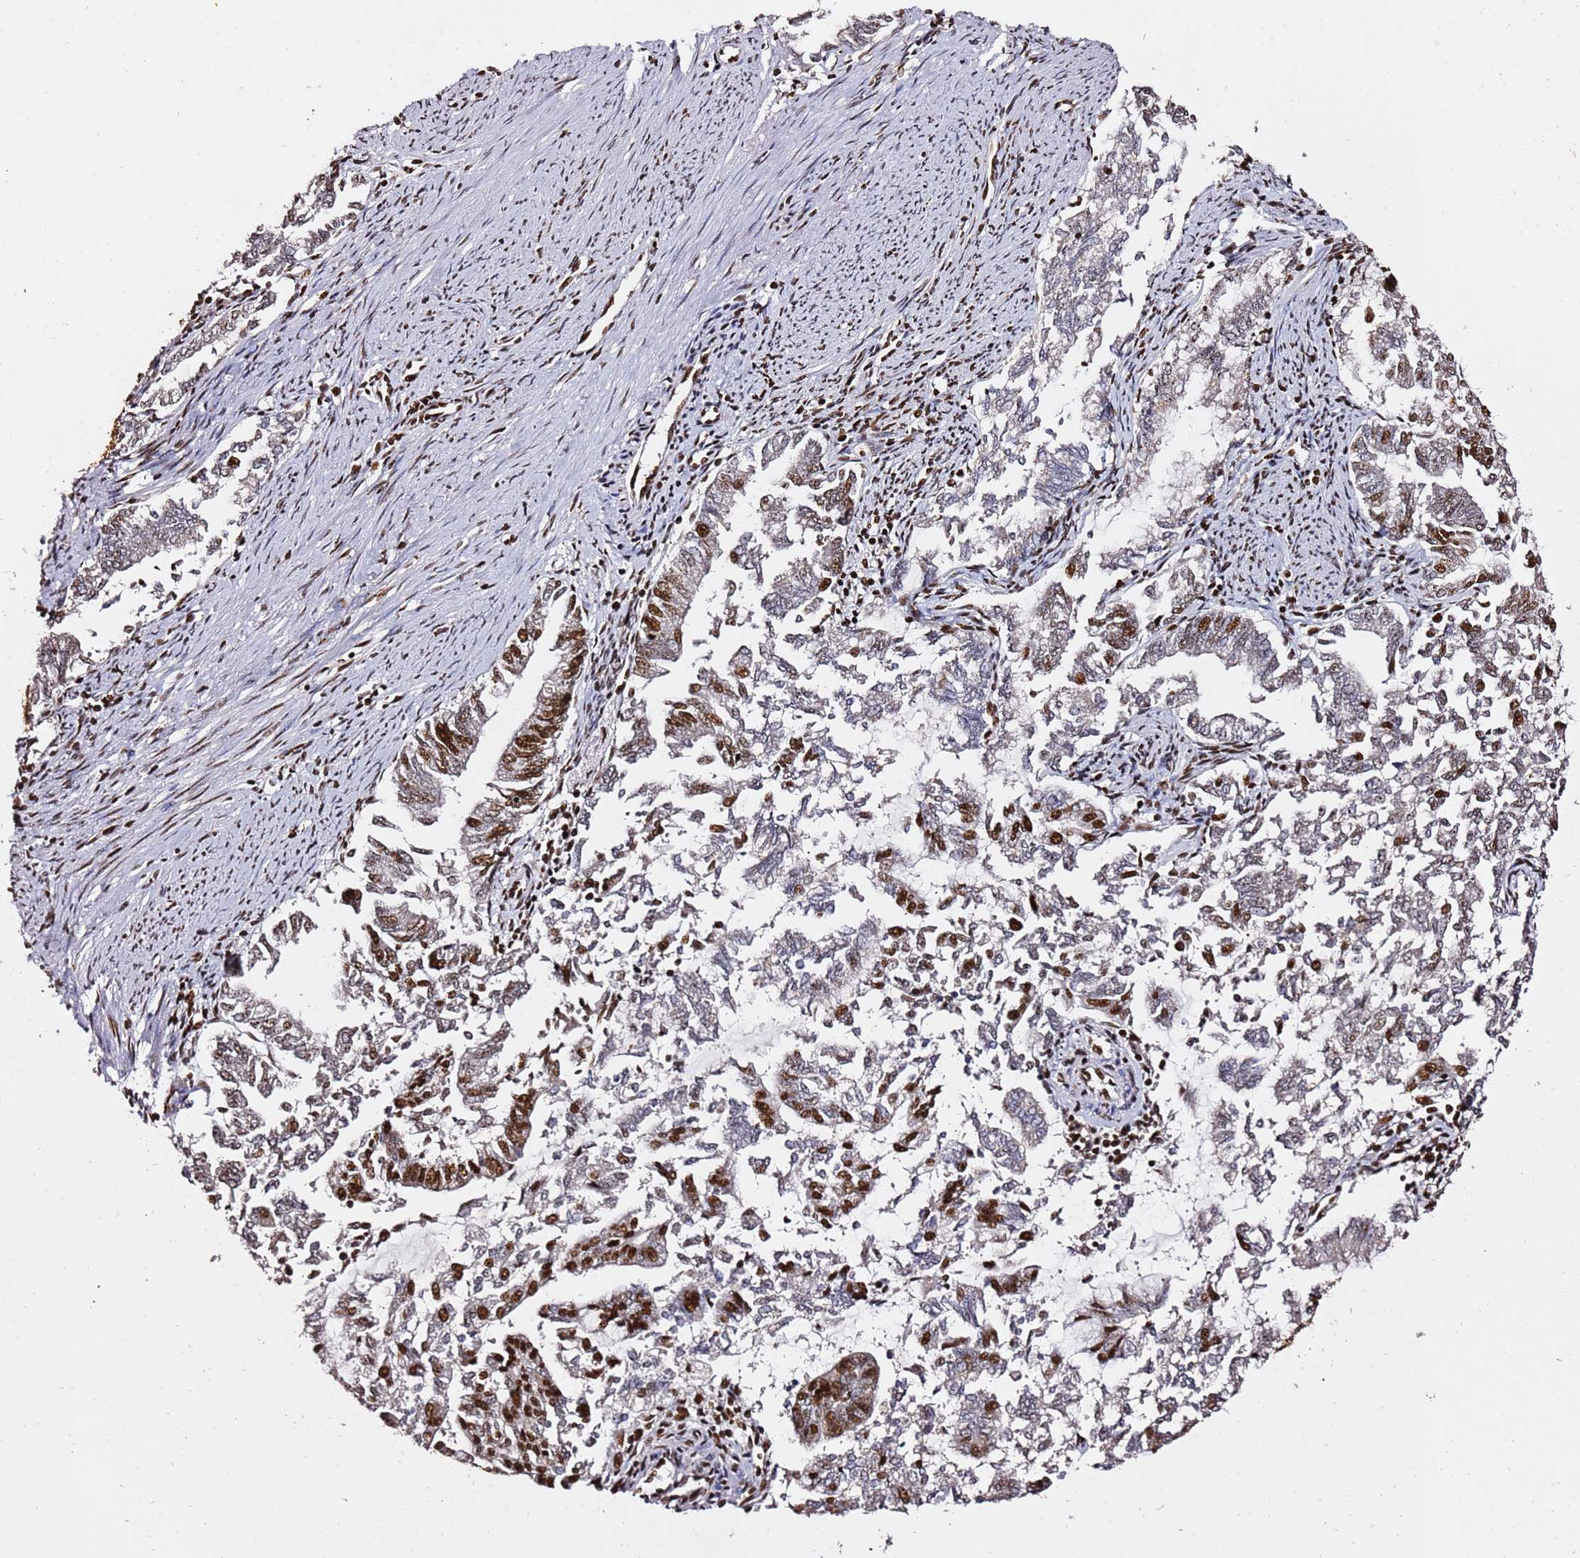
{"staining": {"intensity": "strong", "quantity": "25%-75%", "location": "nuclear"}, "tissue": "endometrial cancer", "cell_type": "Tumor cells", "image_type": "cancer", "snomed": [{"axis": "morphology", "description": "Adenocarcinoma, NOS"}, {"axis": "topography", "description": "Endometrium"}], "caption": "A brown stain highlights strong nuclear staining of a protein in human endometrial cancer tumor cells.", "gene": "C6orf226", "patient": {"sex": "female", "age": 79}}